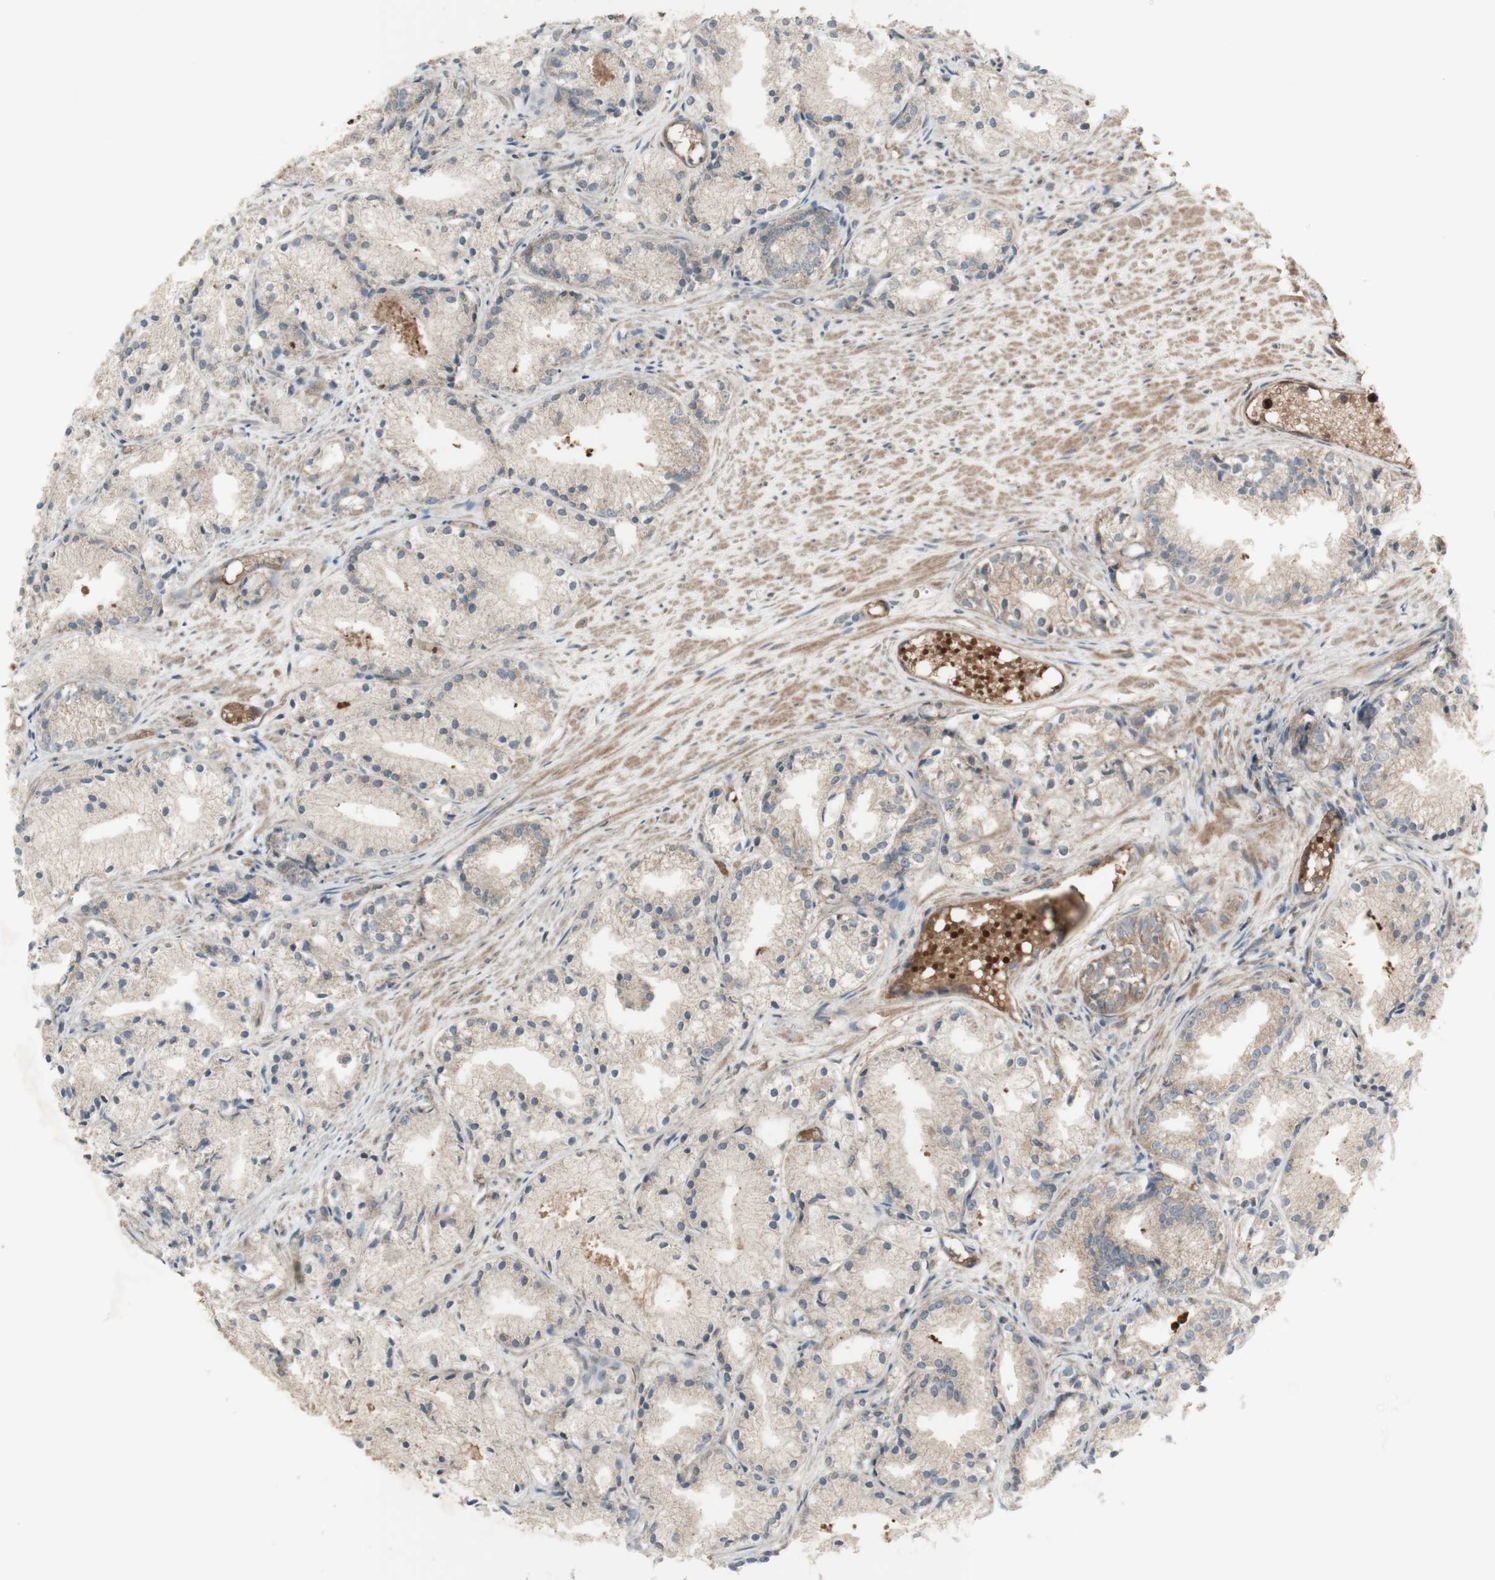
{"staining": {"intensity": "weak", "quantity": ">75%", "location": "cytoplasmic/membranous"}, "tissue": "prostate cancer", "cell_type": "Tumor cells", "image_type": "cancer", "snomed": [{"axis": "morphology", "description": "Adenocarcinoma, Low grade"}, {"axis": "topography", "description": "Prostate"}], "caption": "Immunohistochemistry (IHC) staining of prostate cancer (low-grade adenocarcinoma), which exhibits low levels of weak cytoplasmic/membranous expression in approximately >75% of tumor cells indicating weak cytoplasmic/membranous protein expression. The staining was performed using DAB (3,3'-diaminobenzidine) (brown) for protein detection and nuclei were counterstained in hematoxylin (blue).", "gene": "SHC1", "patient": {"sex": "male", "age": 72}}